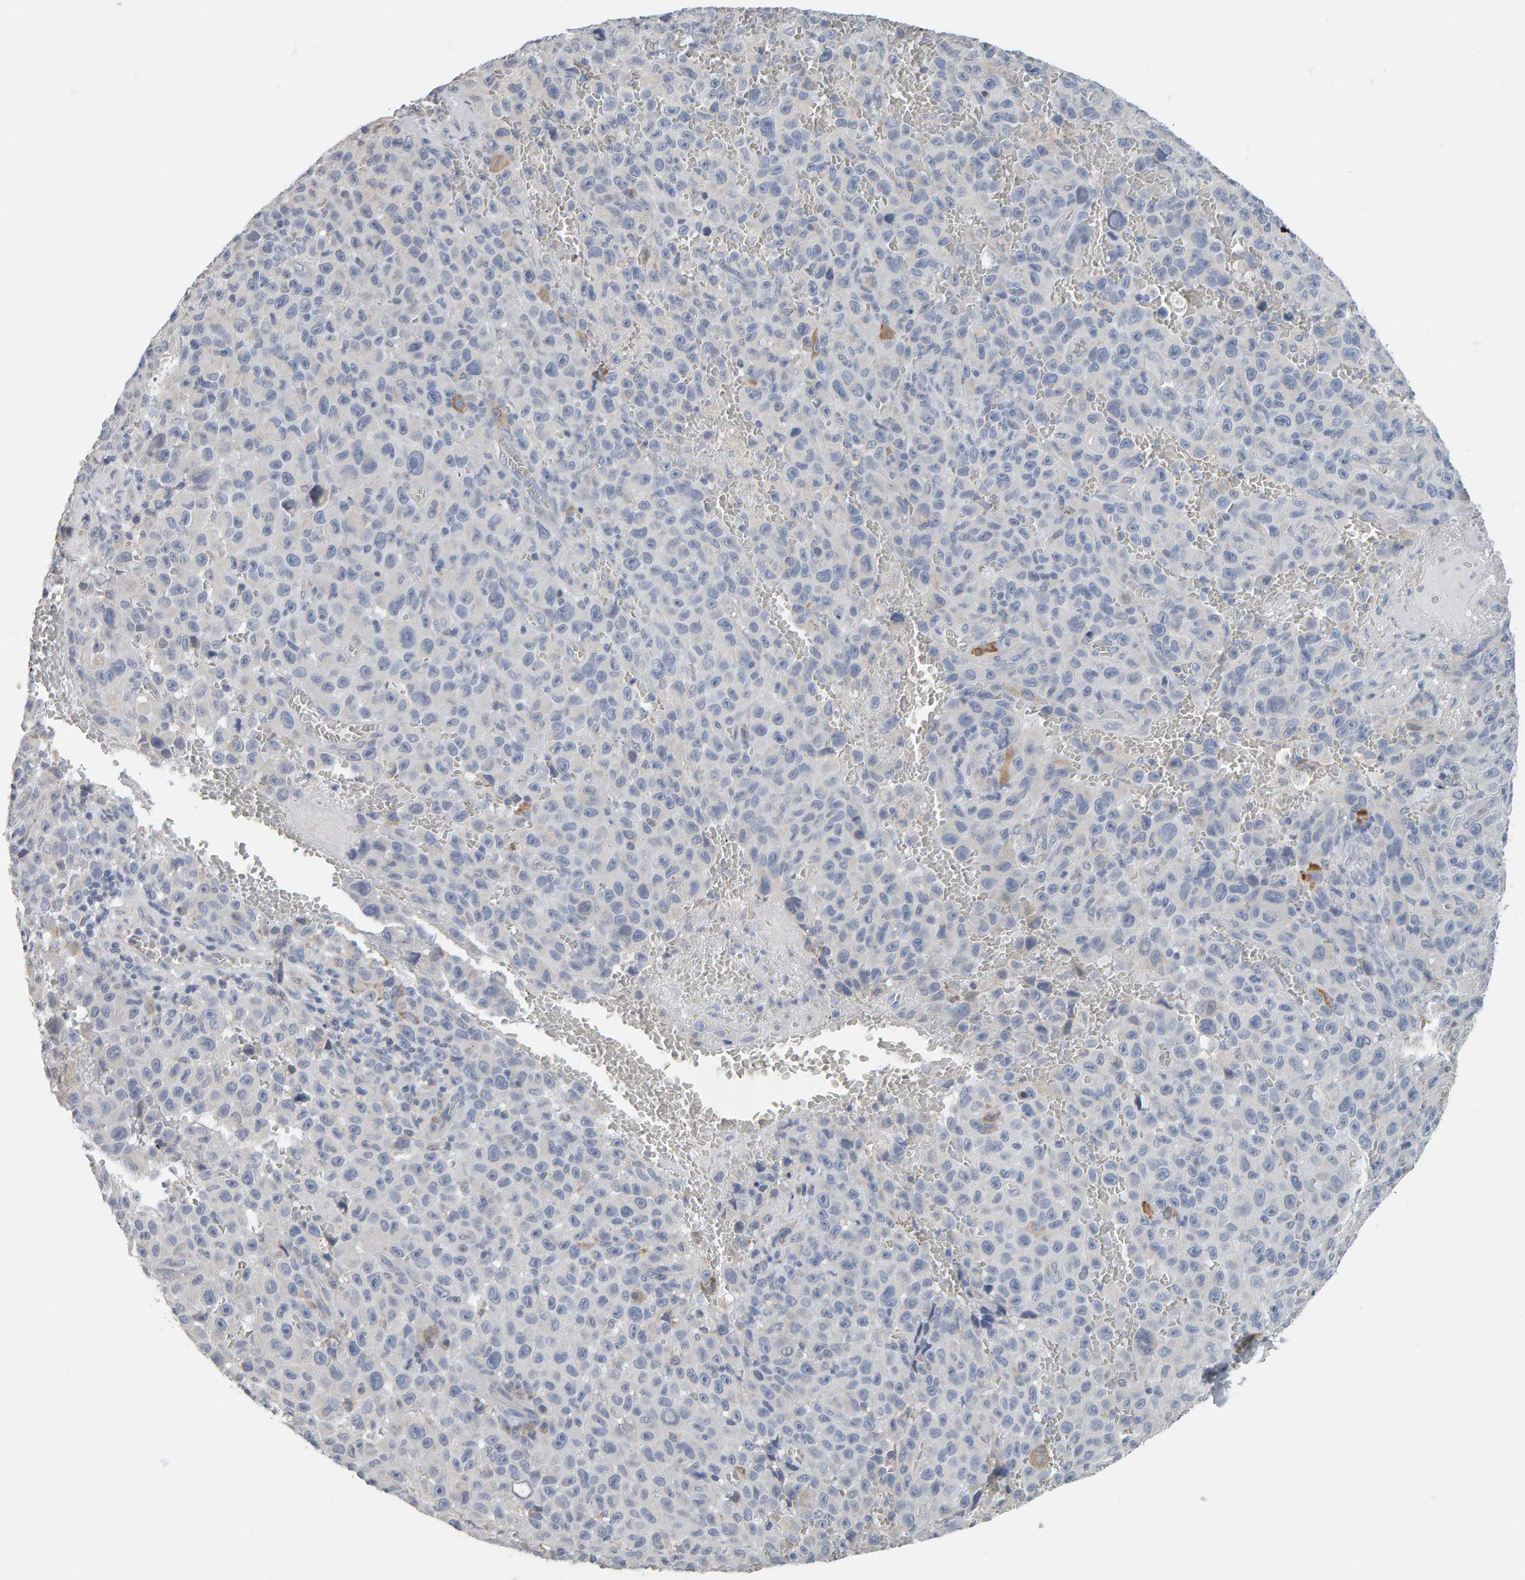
{"staining": {"intensity": "negative", "quantity": "none", "location": "none"}, "tissue": "melanoma", "cell_type": "Tumor cells", "image_type": "cancer", "snomed": [{"axis": "morphology", "description": "Malignant melanoma, NOS"}, {"axis": "topography", "description": "Skin"}], "caption": "Tumor cells are negative for protein expression in human melanoma.", "gene": "ADHFE1", "patient": {"sex": "female", "age": 82}}